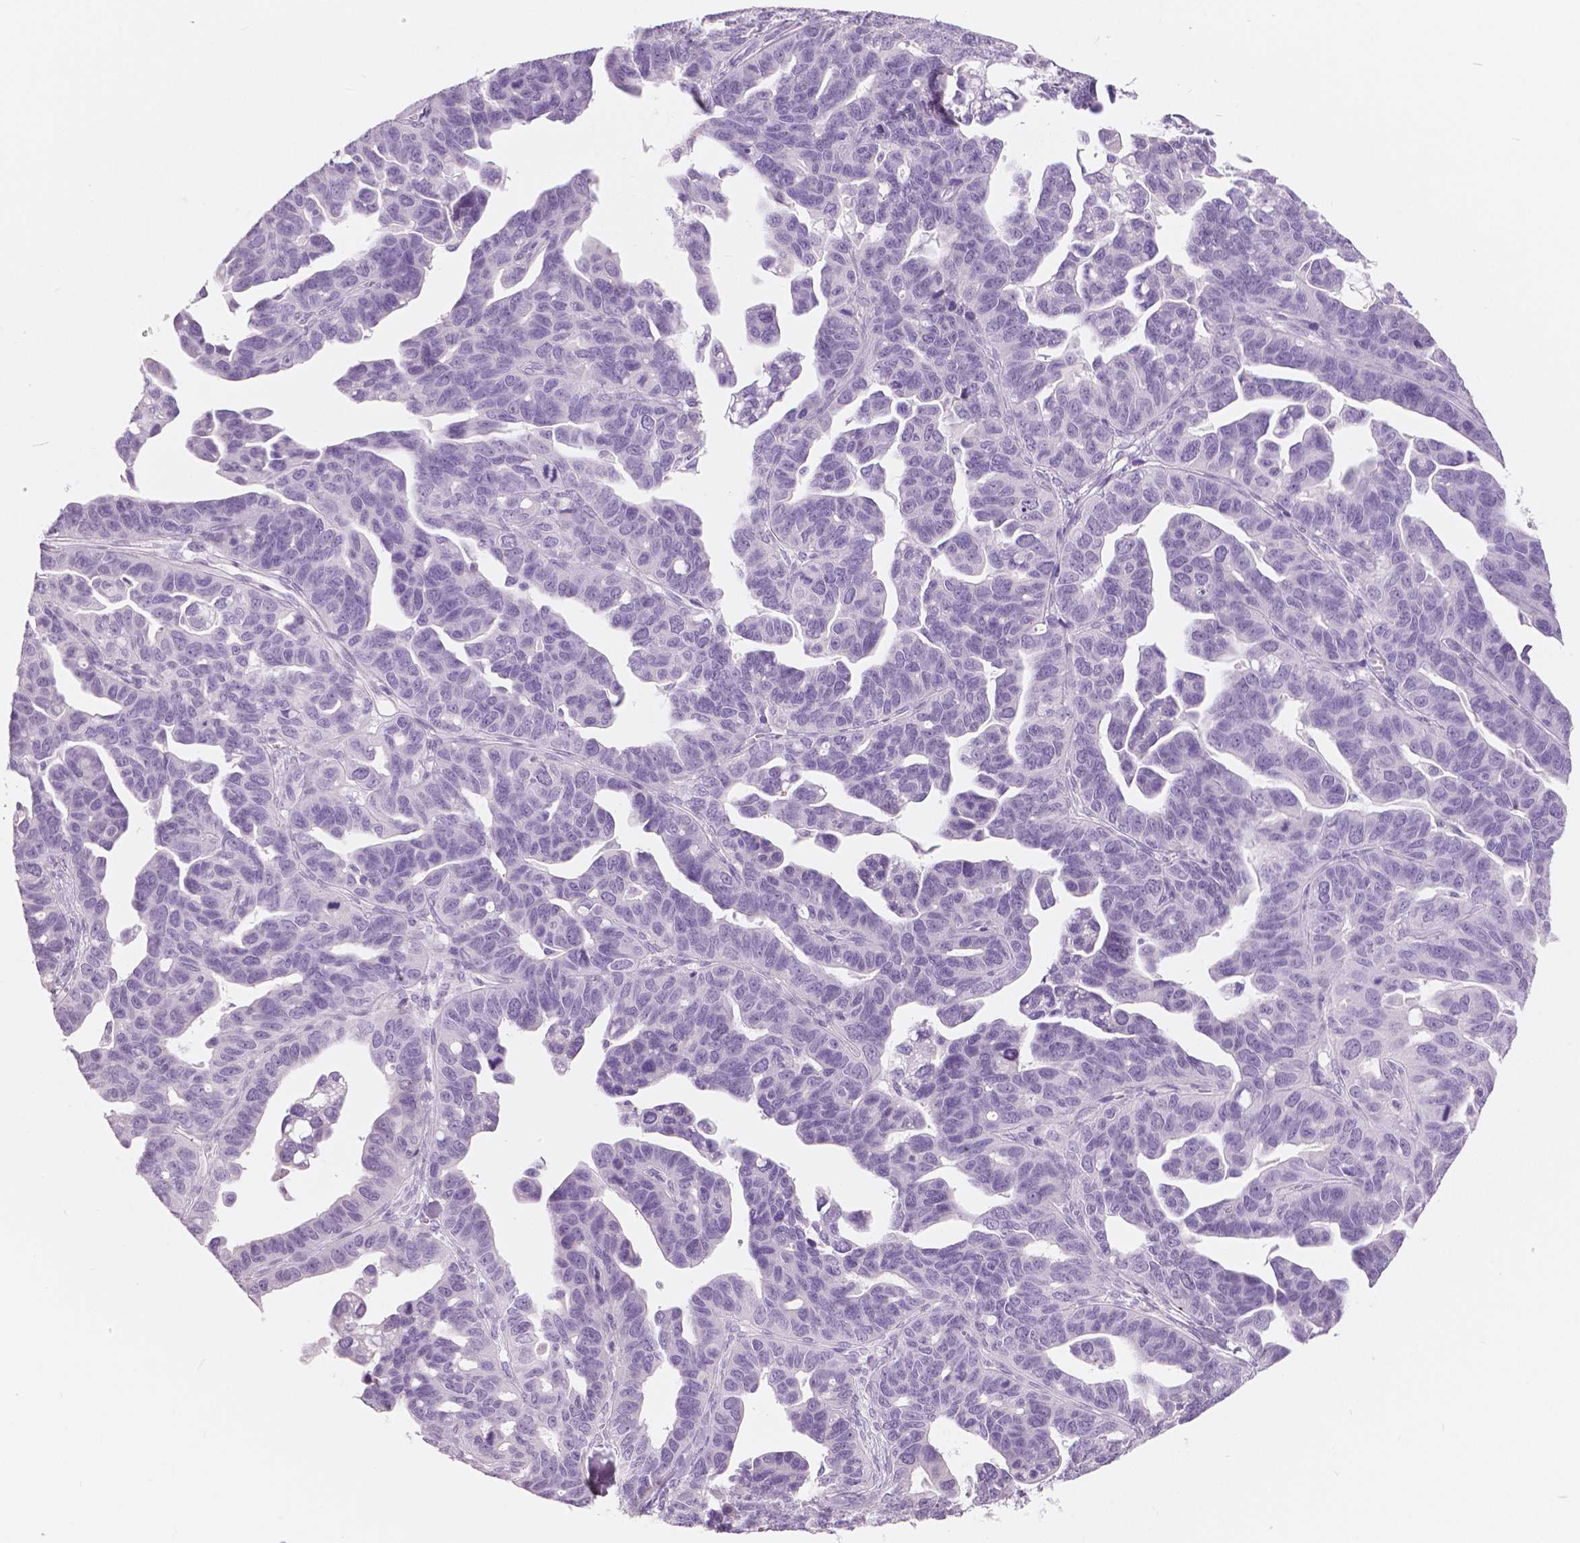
{"staining": {"intensity": "negative", "quantity": "none", "location": "none"}, "tissue": "ovarian cancer", "cell_type": "Tumor cells", "image_type": "cancer", "snomed": [{"axis": "morphology", "description": "Cystadenocarcinoma, serous, NOS"}, {"axis": "topography", "description": "Ovary"}], "caption": "The histopathology image reveals no staining of tumor cells in ovarian cancer (serous cystadenocarcinoma).", "gene": "A4GNT", "patient": {"sex": "female", "age": 69}}